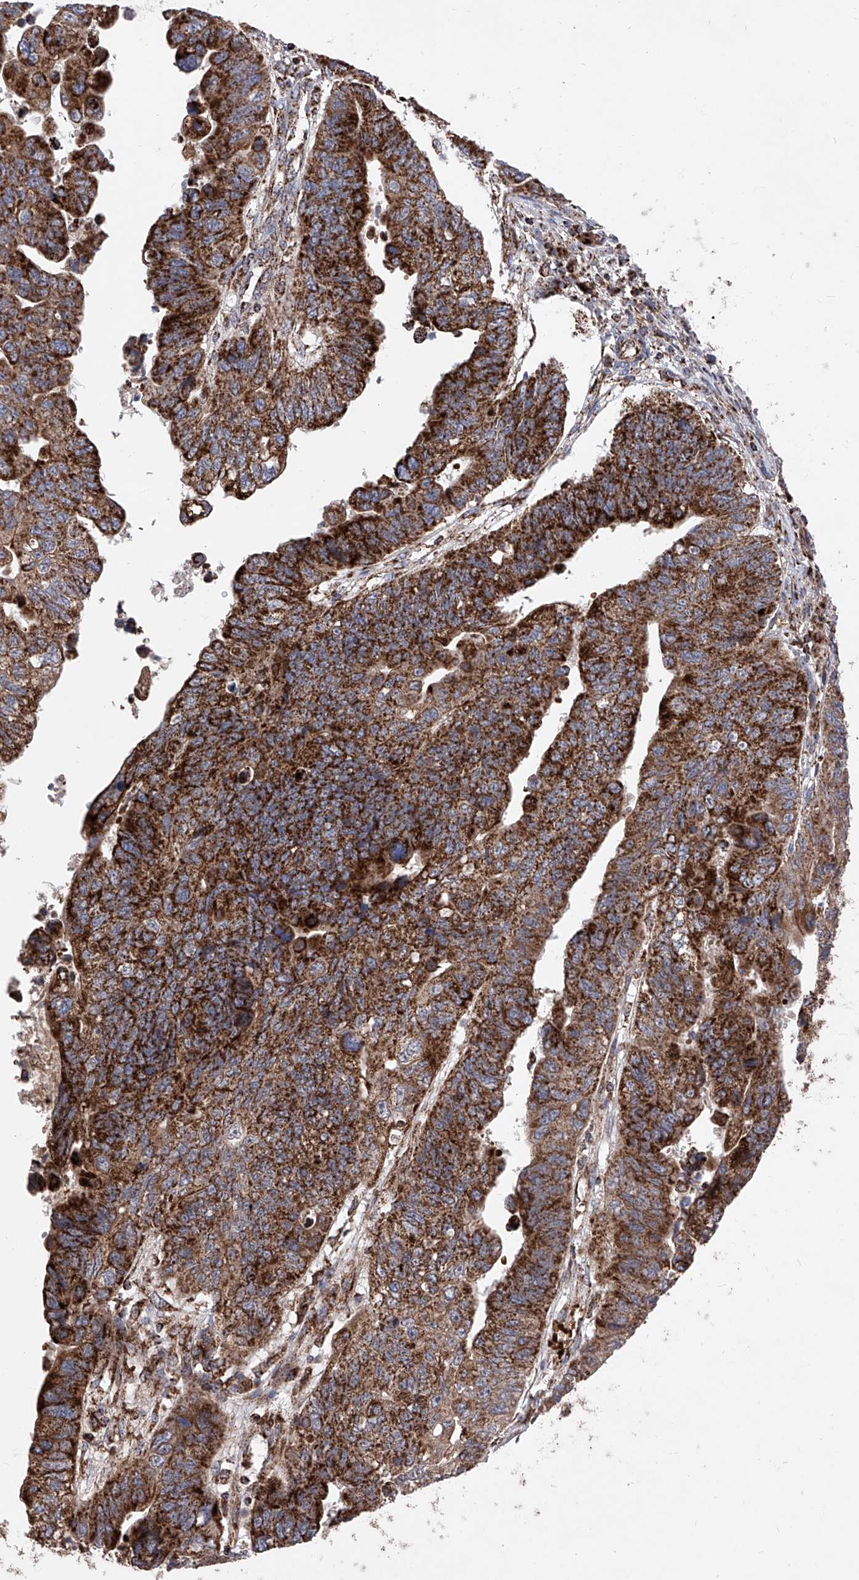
{"staining": {"intensity": "strong", "quantity": ">75%", "location": "cytoplasmic/membranous"}, "tissue": "stomach cancer", "cell_type": "Tumor cells", "image_type": "cancer", "snomed": [{"axis": "morphology", "description": "Adenocarcinoma, NOS"}, {"axis": "topography", "description": "Stomach"}], "caption": "Immunohistochemical staining of human stomach cancer (adenocarcinoma) shows strong cytoplasmic/membranous protein expression in about >75% of tumor cells. The staining was performed using DAB (3,3'-diaminobenzidine) to visualize the protein expression in brown, while the nuclei were stained in blue with hematoxylin (Magnification: 20x).", "gene": "SEMA6A", "patient": {"sex": "male", "age": 59}}